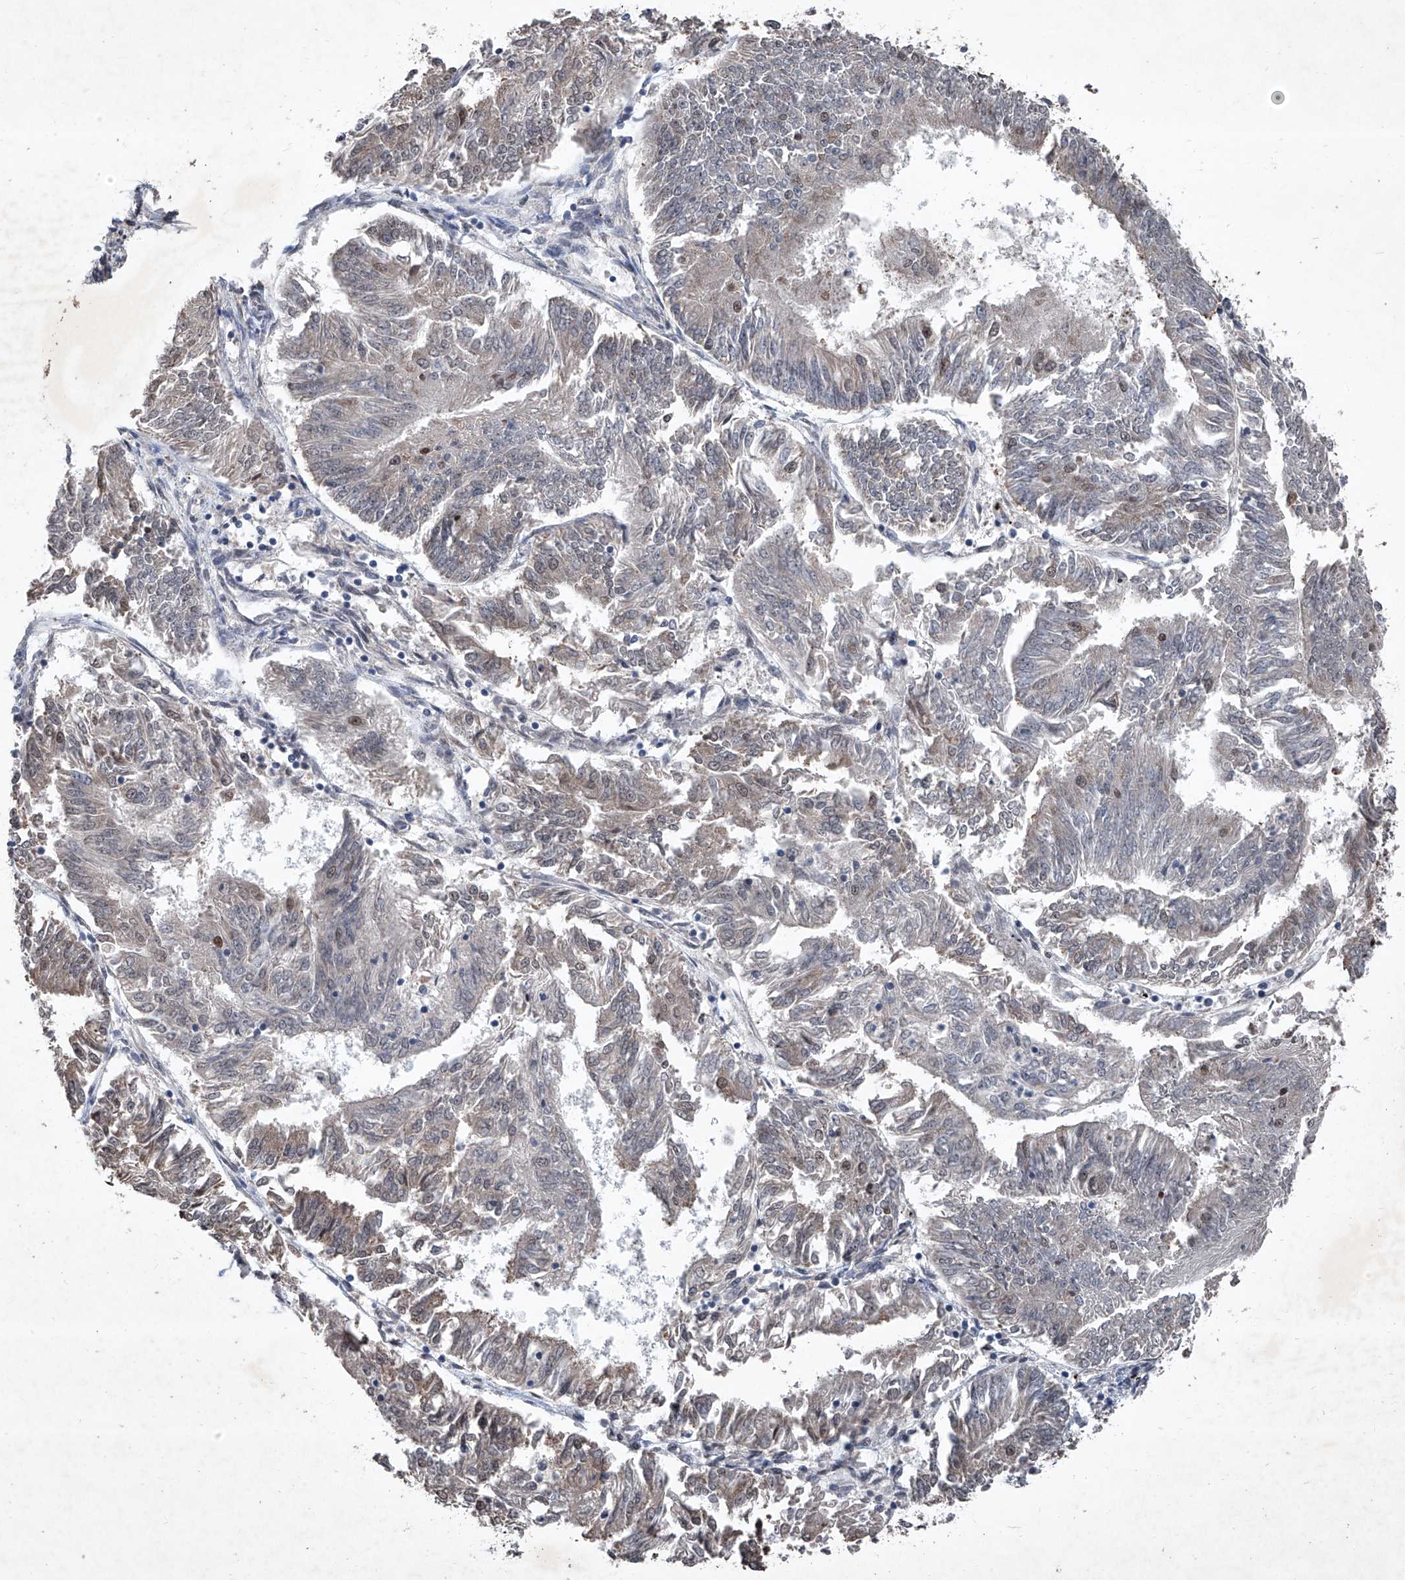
{"staining": {"intensity": "weak", "quantity": "<25%", "location": "nuclear"}, "tissue": "endometrial cancer", "cell_type": "Tumor cells", "image_type": "cancer", "snomed": [{"axis": "morphology", "description": "Adenocarcinoma, NOS"}, {"axis": "topography", "description": "Endometrium"}], "caption": "A histopathology image of endometrial cancer (adenocarcinoma) stained for a protein exhibits no brown staining in tumor cells. Nuclei are stained in blue.", "gene": "DDX39B", "patient": {"sex": "female", "age": 58}}